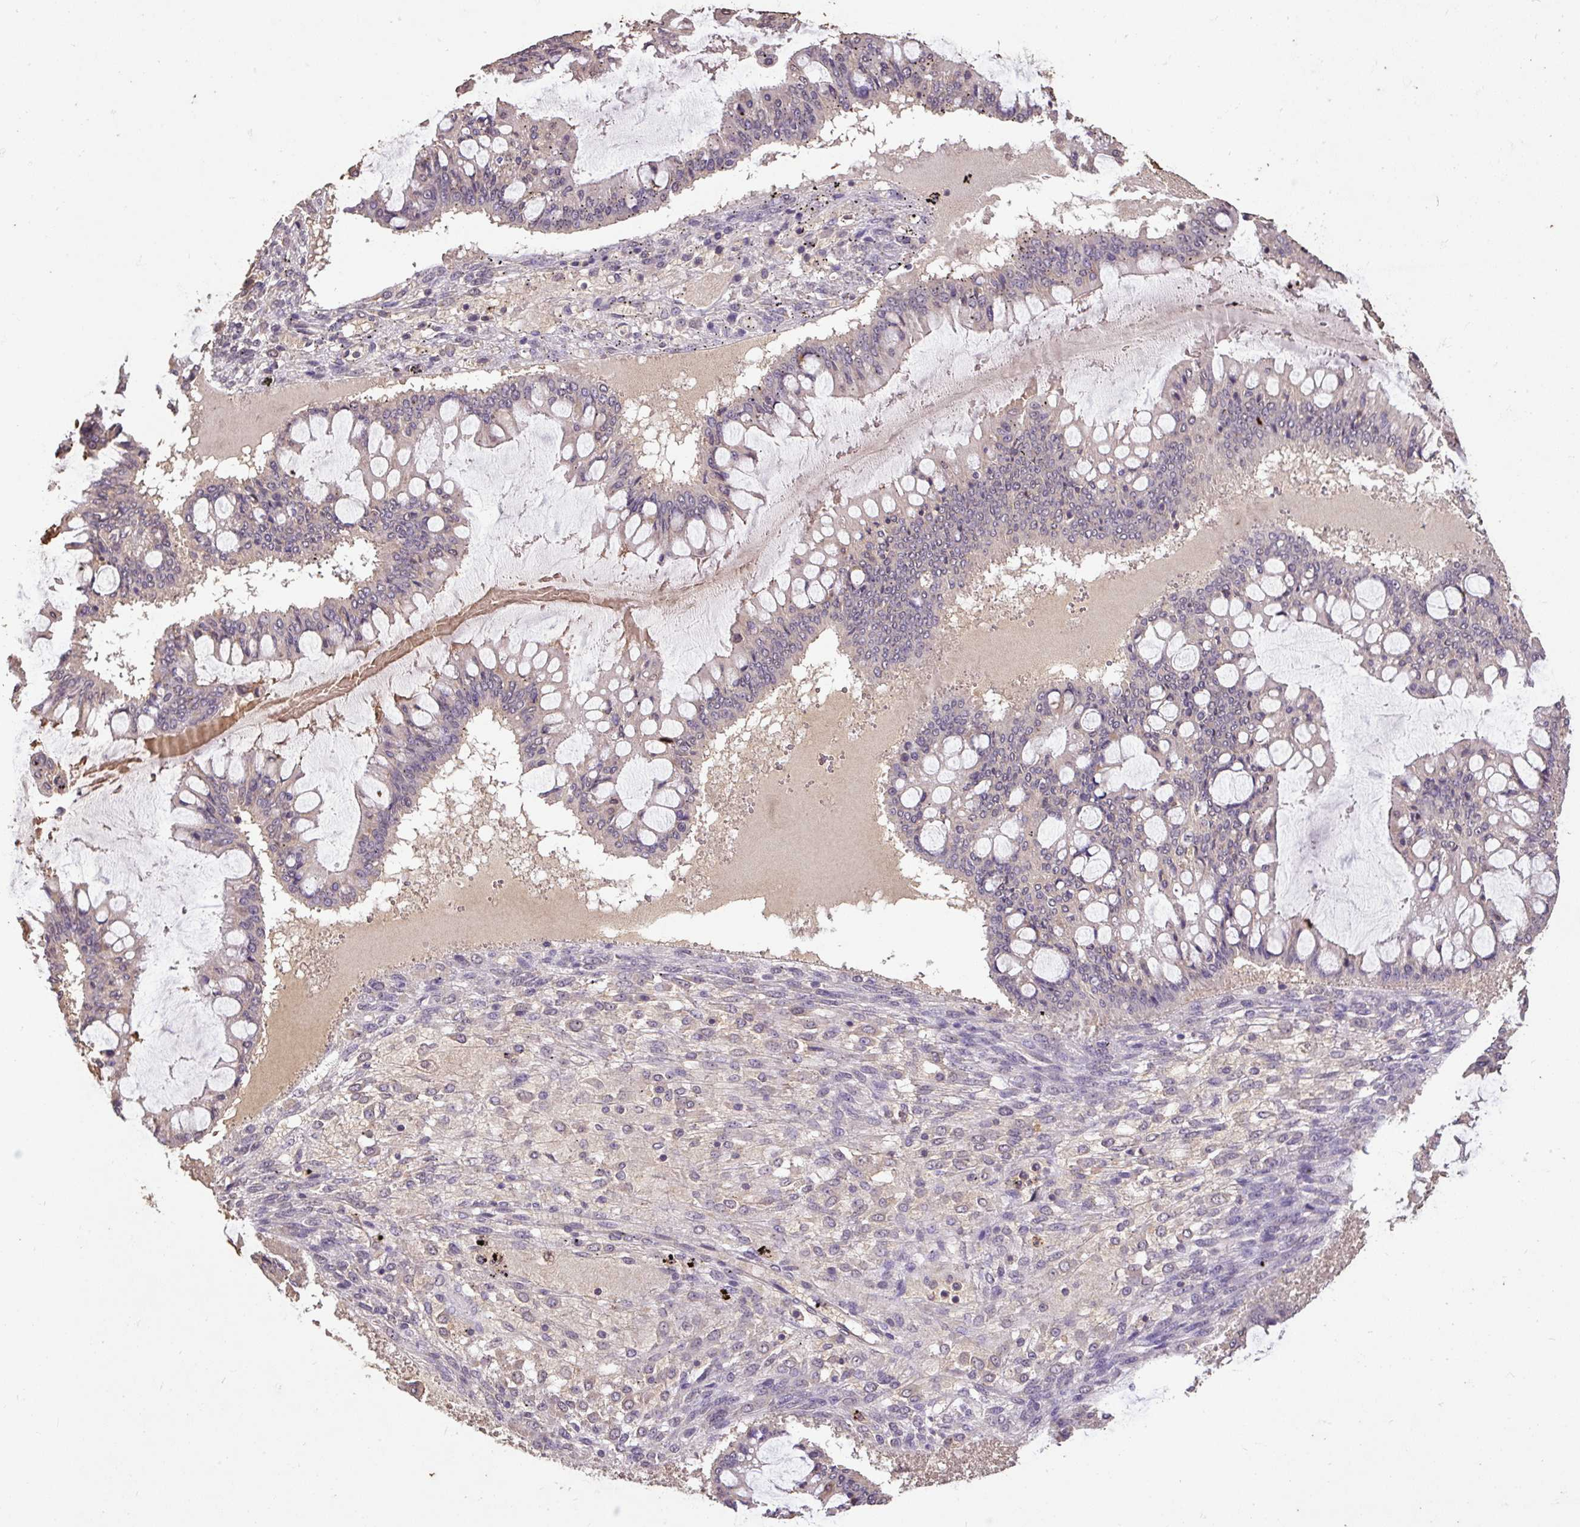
{"staining": {"intensity": "negative", "quantity": "none", "location": "none"}, "tissue": "ovarian cancer", "cell_type": "Tumor cells", "image_type": "cancer", "snomed": [{"axis": "morphology", "description": "Cystadenocarcinoma, mucinous, NOS"}, {"axis": "topography", "description": "Ovary"}], "caption": "There is no significant positivity in tumor cells of ovarian mucinous cystadenocarcinoma.", "gene": "LRTM2", "patient": {"sex": "female", "age": 73}}